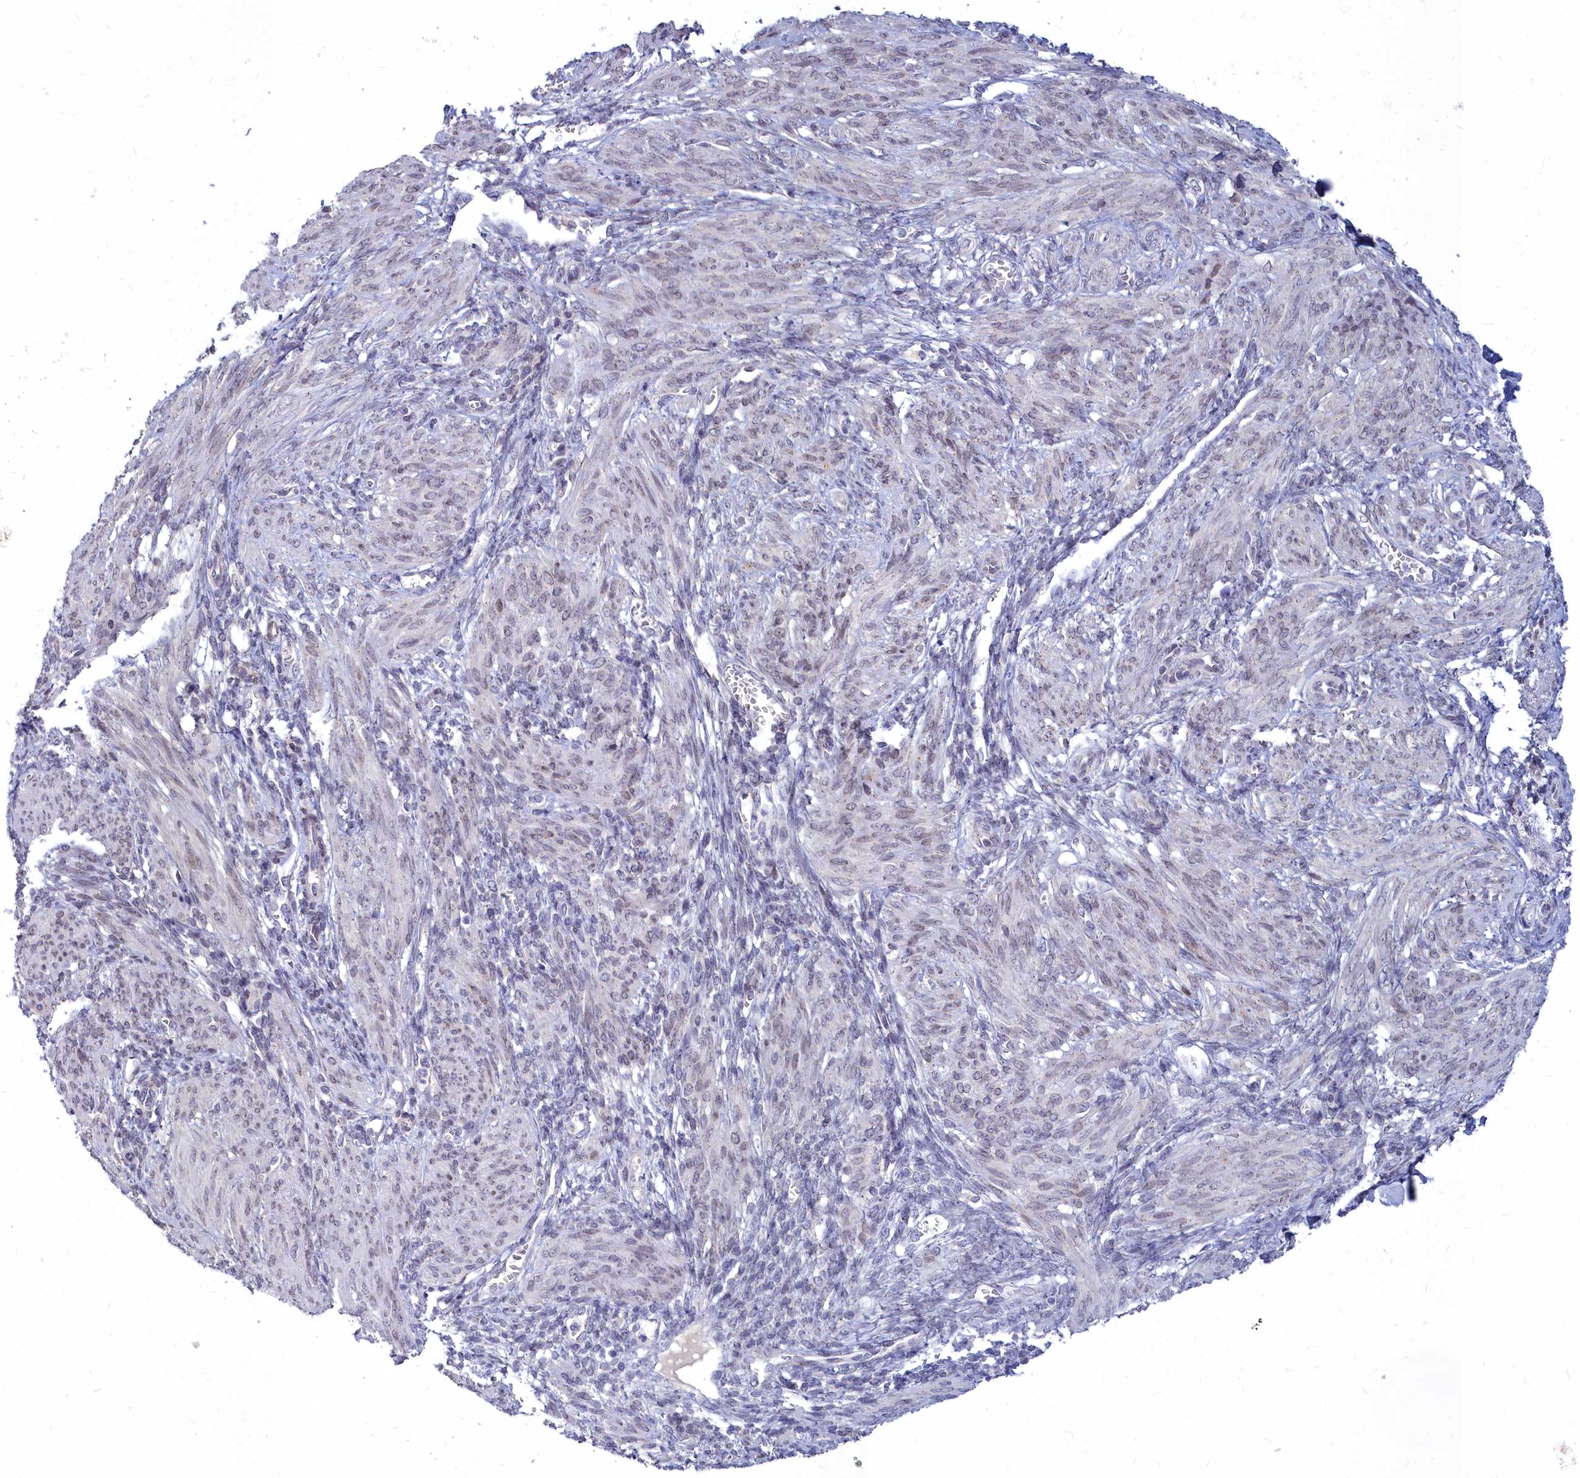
{"staining": {"intensity": "weak", "quantity": "25%-75%", "location": "cytoplasmic/membranous,nuclear"}, "tissue": "smooth muscle", "cell_type": "Smooth muscle cells", "image_type": "normal", "snomed": [{"axis": "morphology", "description": "Normal tissue, NOS"}, {"axis": "topography", "description": "Smooth muscle"}], "caption": "A photomicrograph of smooth muscle stained for a protein demonstrates weak cytoplasmic/membranous,nuclear brown staining in smooth muscle cells.", "gene": "NOXA1", "patient": {"sex": "female", "age": 39}}